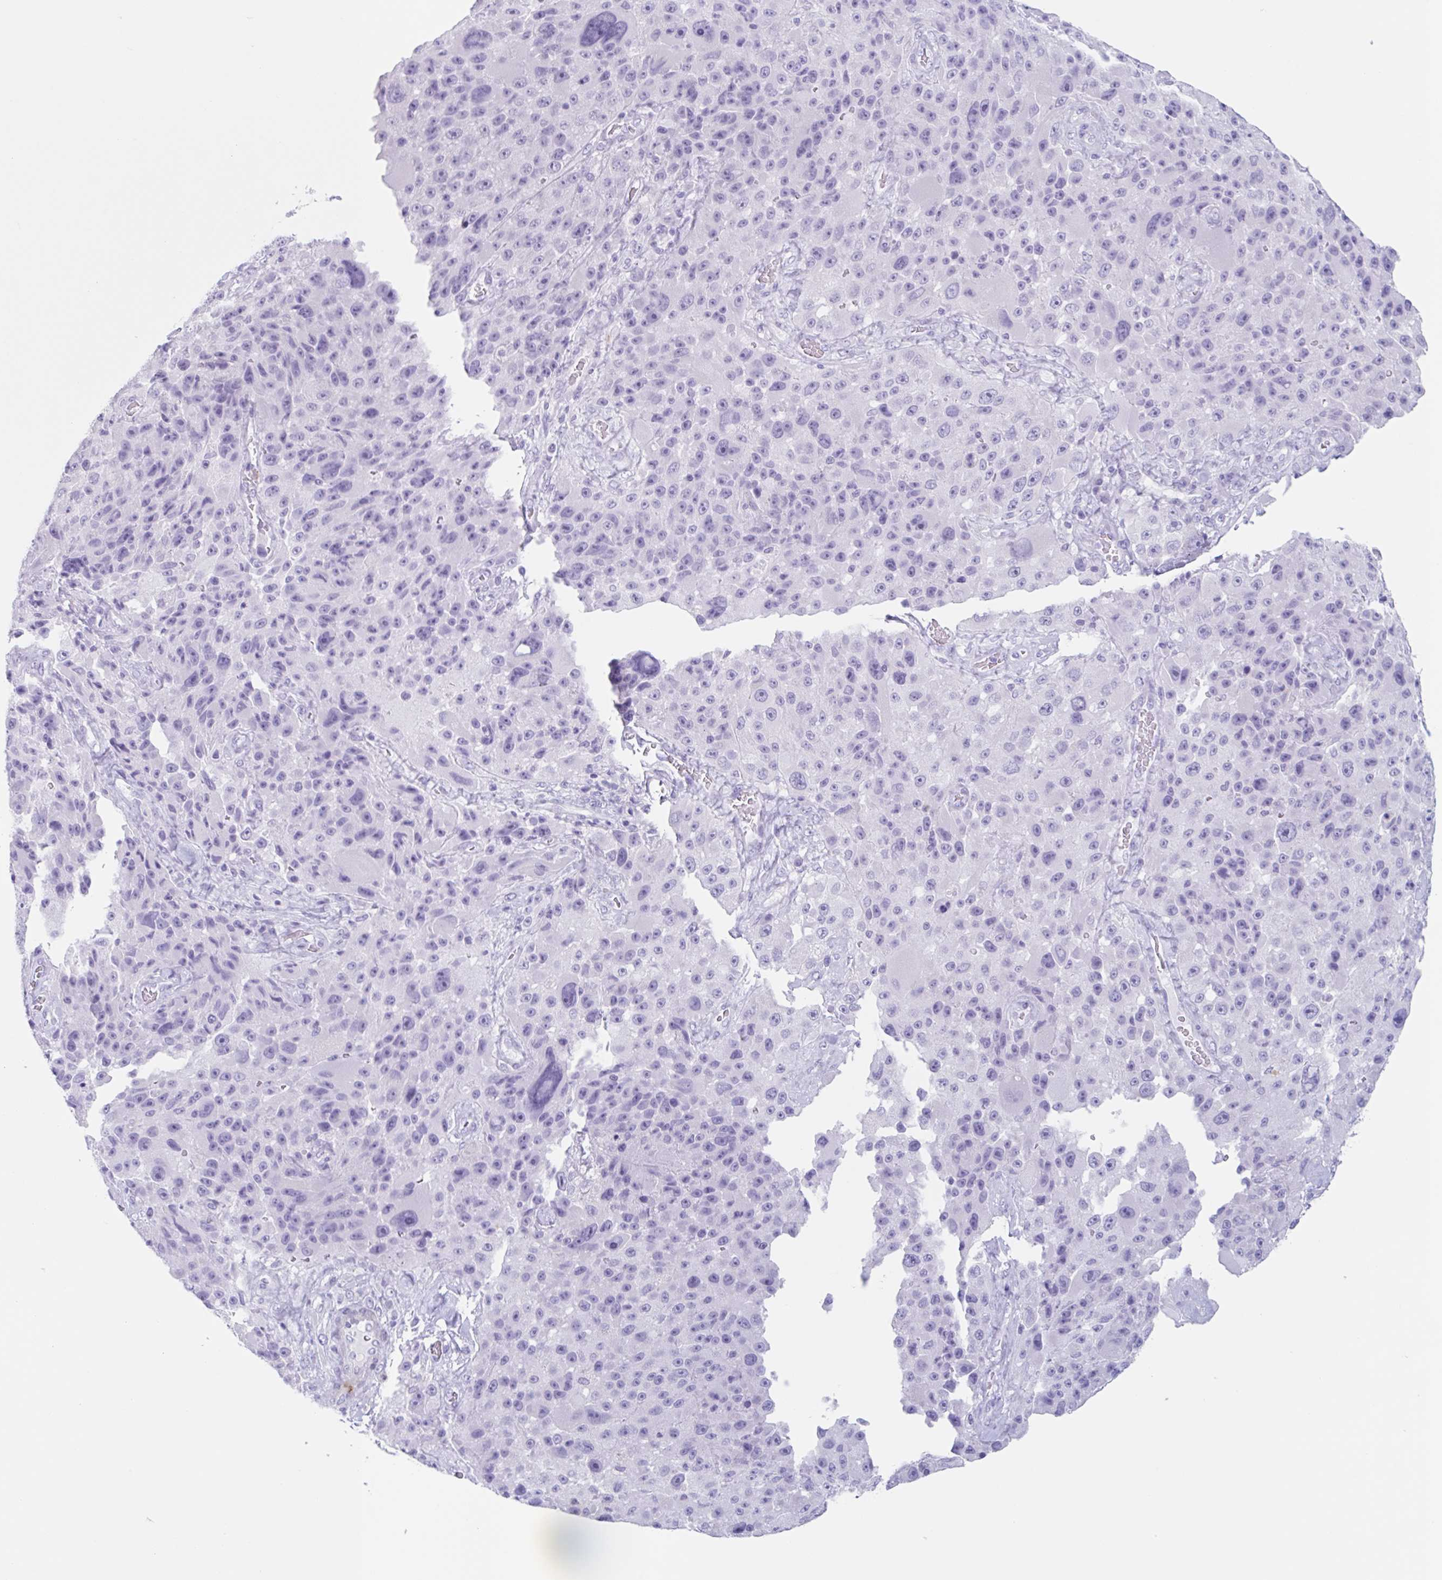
{"staining": {"intensity": "negative", "quantity": "none", "location": "none"}, "tissue": "melanoma", "cell_type": "Tumor cells", "image_type": "cancer", "snomed": [{"axis": "morphology", "description": "Malignant melanoma, Metastatic site"}, {"axis": "topography", "description": "Lymph node"}], "caption": "A histopathology image of human melanoma is negative for staining in tumor cells. Nuclei are stained in blue.", "gene": "TAS2R41", "patient": {"sex": "male", "age": 62}}